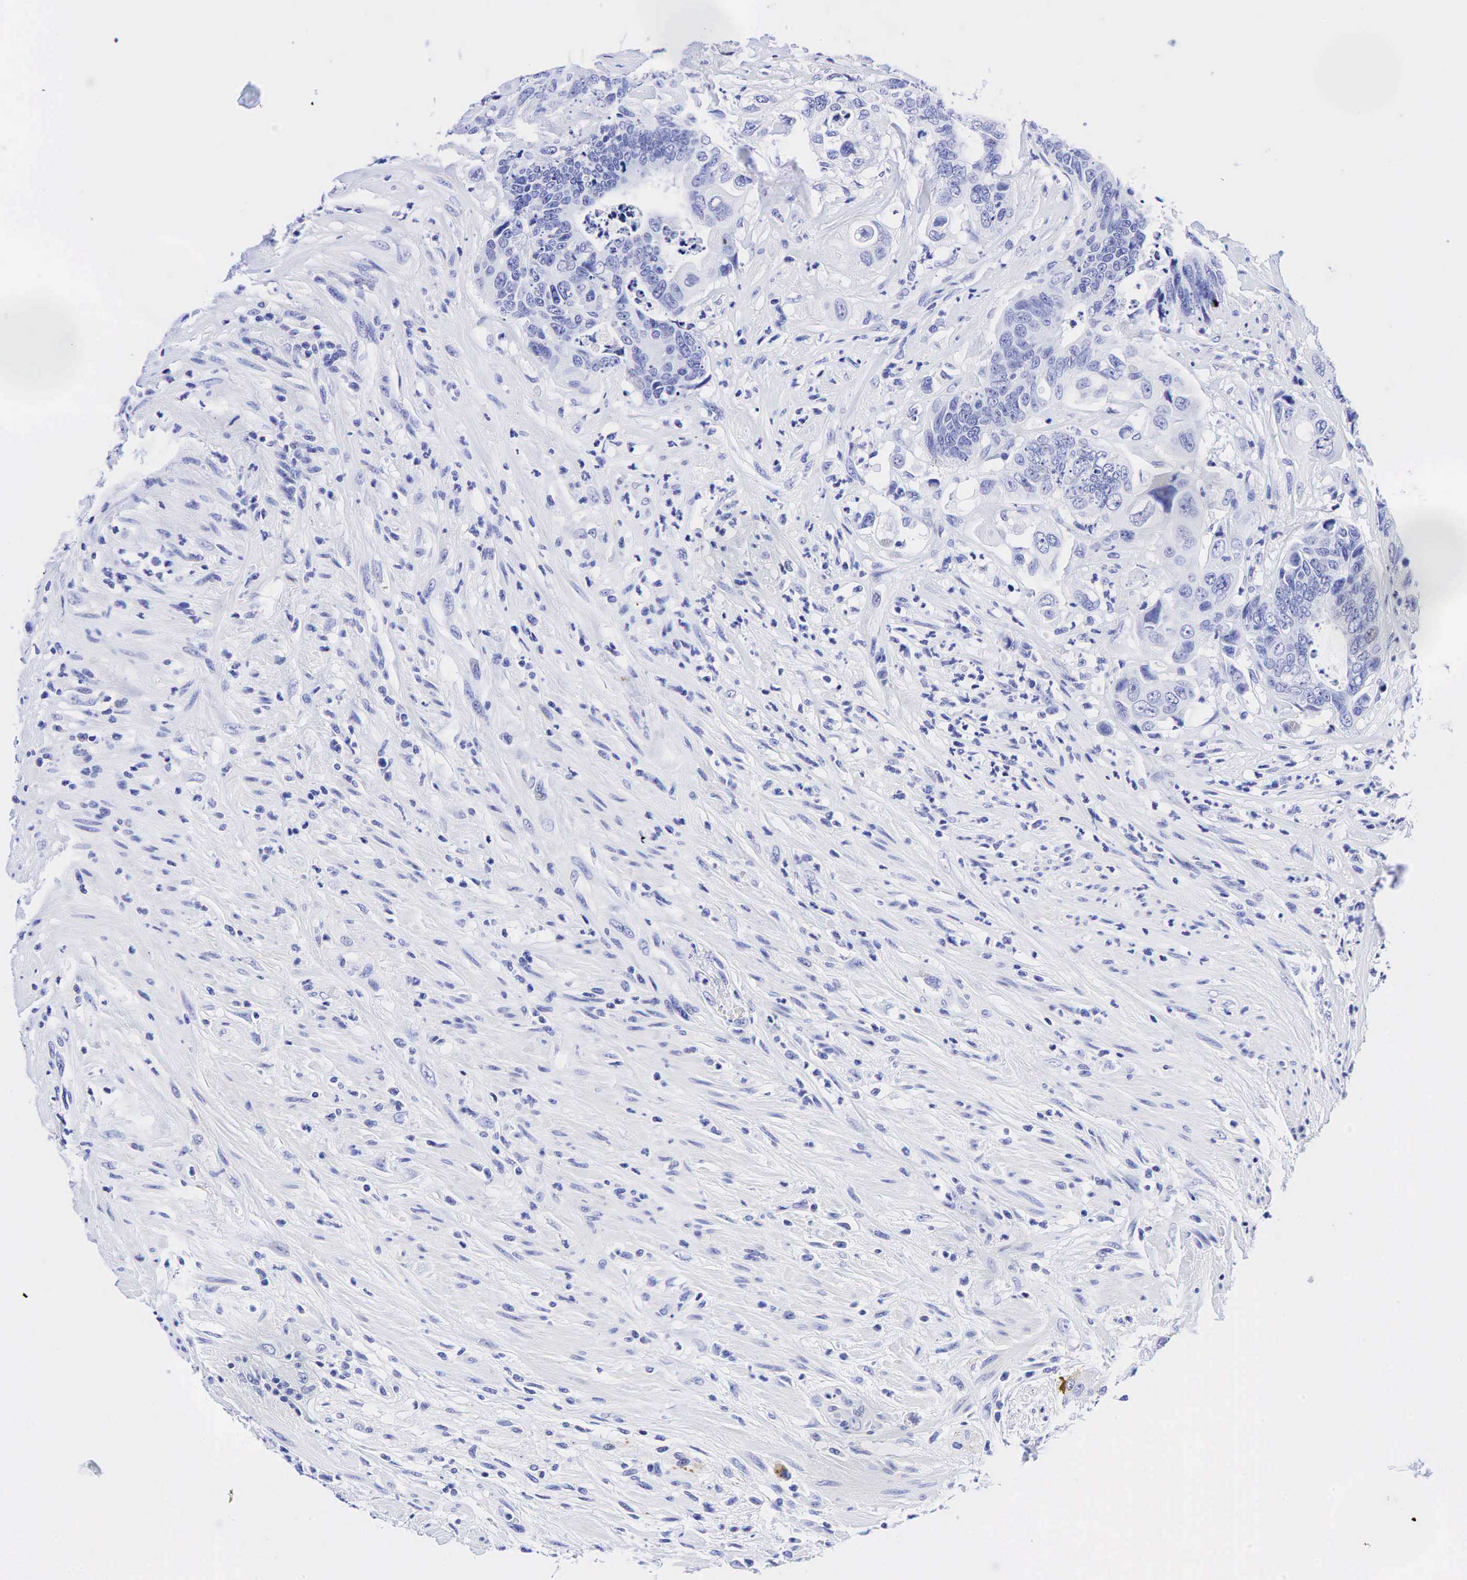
{"staining": {"intensity": "negative", "quantity": "none", "location": "none"}, "tissue": "colorectal cancer", "cell_type": "Tumor cells", "image_type": "cancer", "snomed": [{"axis": "morphology", "description": "Adenocarcinoma, NOS"}, {"axis": "topography", "description": "Rectum"}], "caption": "IHC image of adenocarcinoma (colorectal) stained for a protein (brown), which demonstrates no staining in tumor cells. (DAB (3,3'-diaminobenzidine) immunohistochemistry with hematoxylin counter stain).", "gene": "CHGA", "patient": {"sex": "female", "age": 65}}